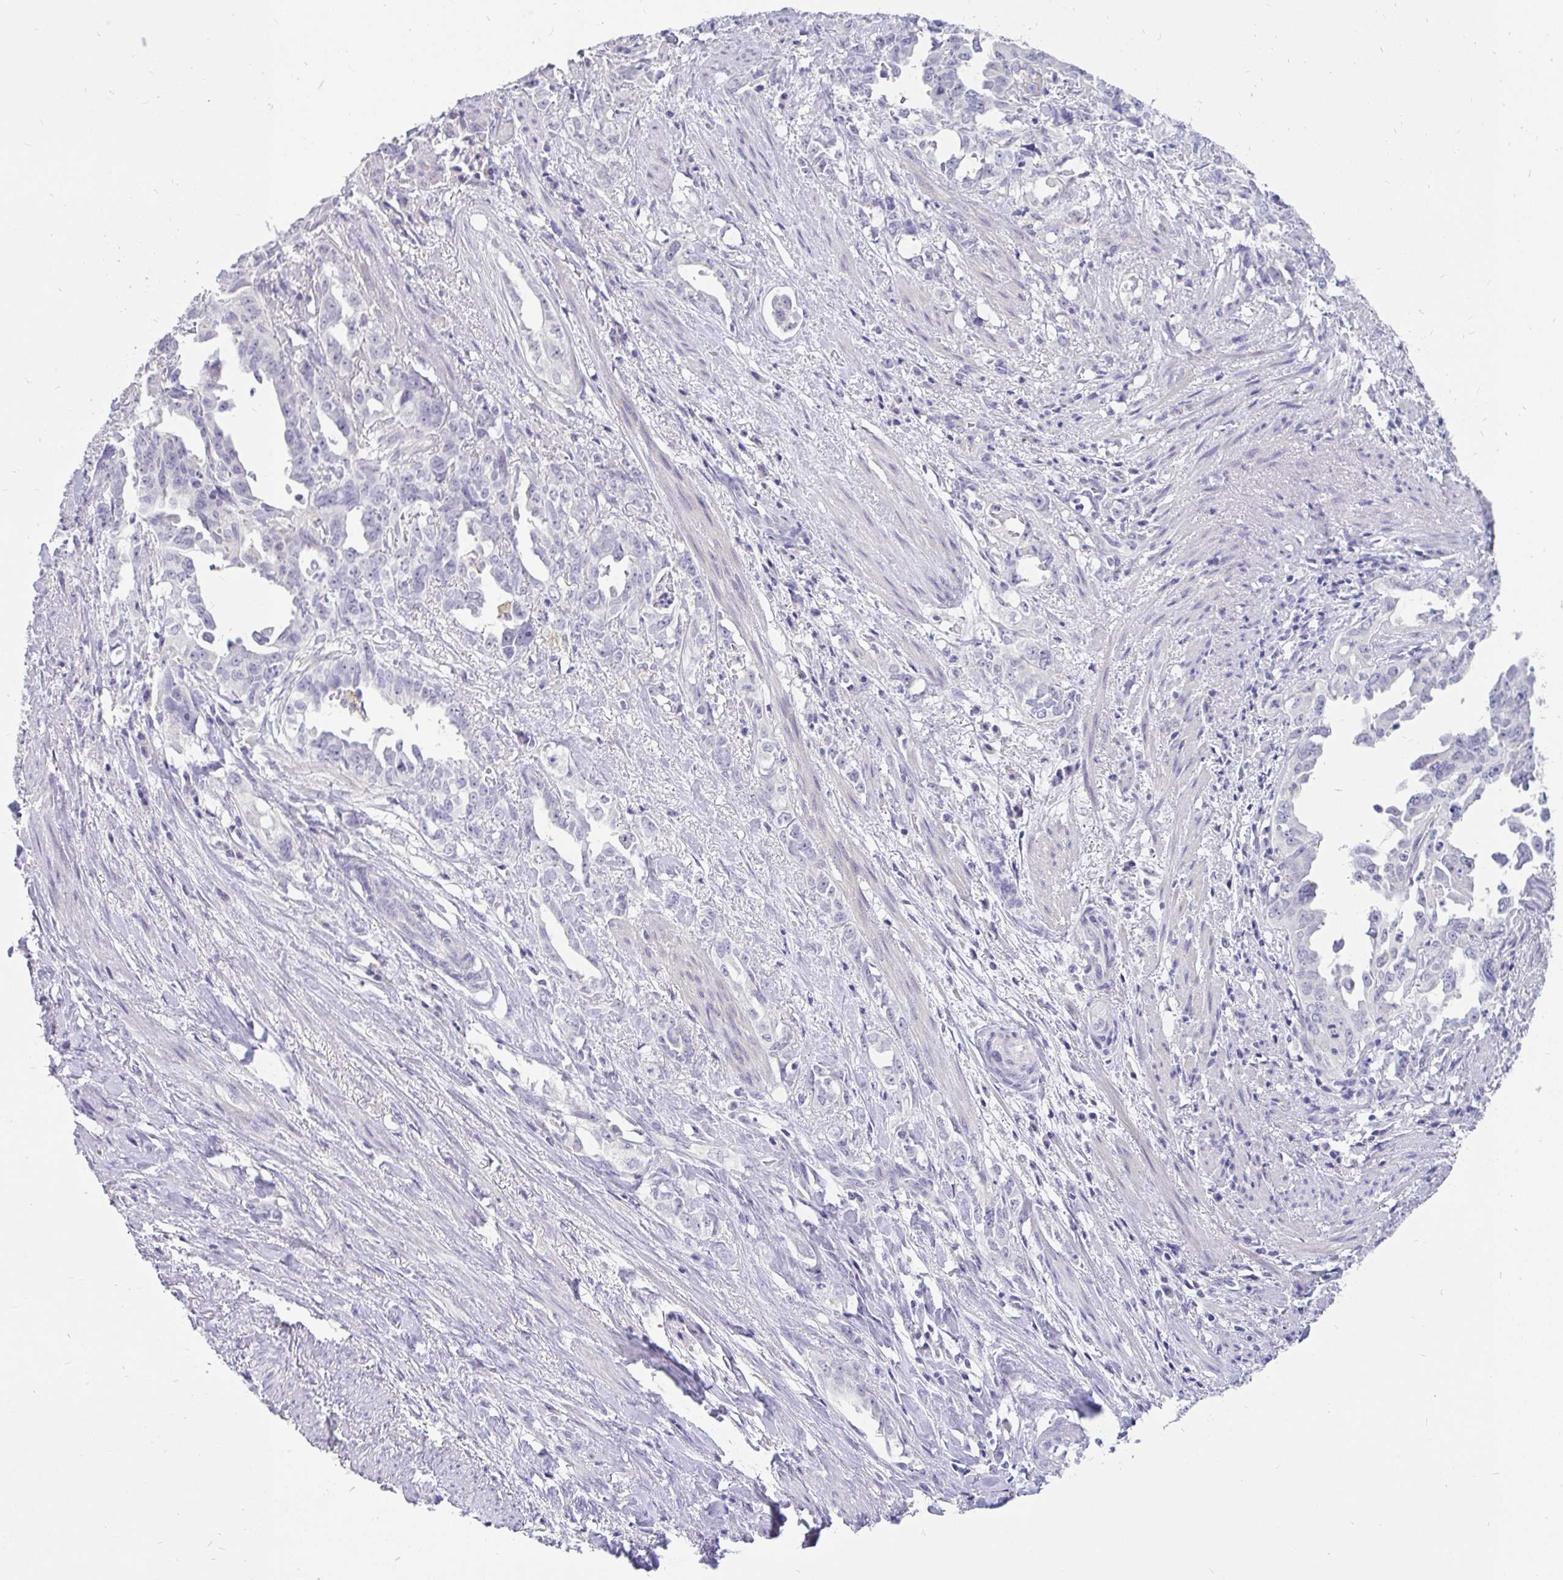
{"staining": {"intensity": "negative", "quantity": "none", "location": "none"}, "tissue": "endometrial cancer", "cell_type": "Tumor cells", "image_type": "cancer", "snomed": [{"axis": "morphology", "description": "Adenocarcinoma, NOS"}, {"axis": "topography", "description": "Endometrium"}], "caption": "High power microscopy photomicrograph of an immunohistochemistry (IHC) photomicrograph of adenocarcinoma (endometrial), revealing no significant positivity in tumor cells.", "gene": "INTS5", "patient": {"sex": "female", "age": 65}}